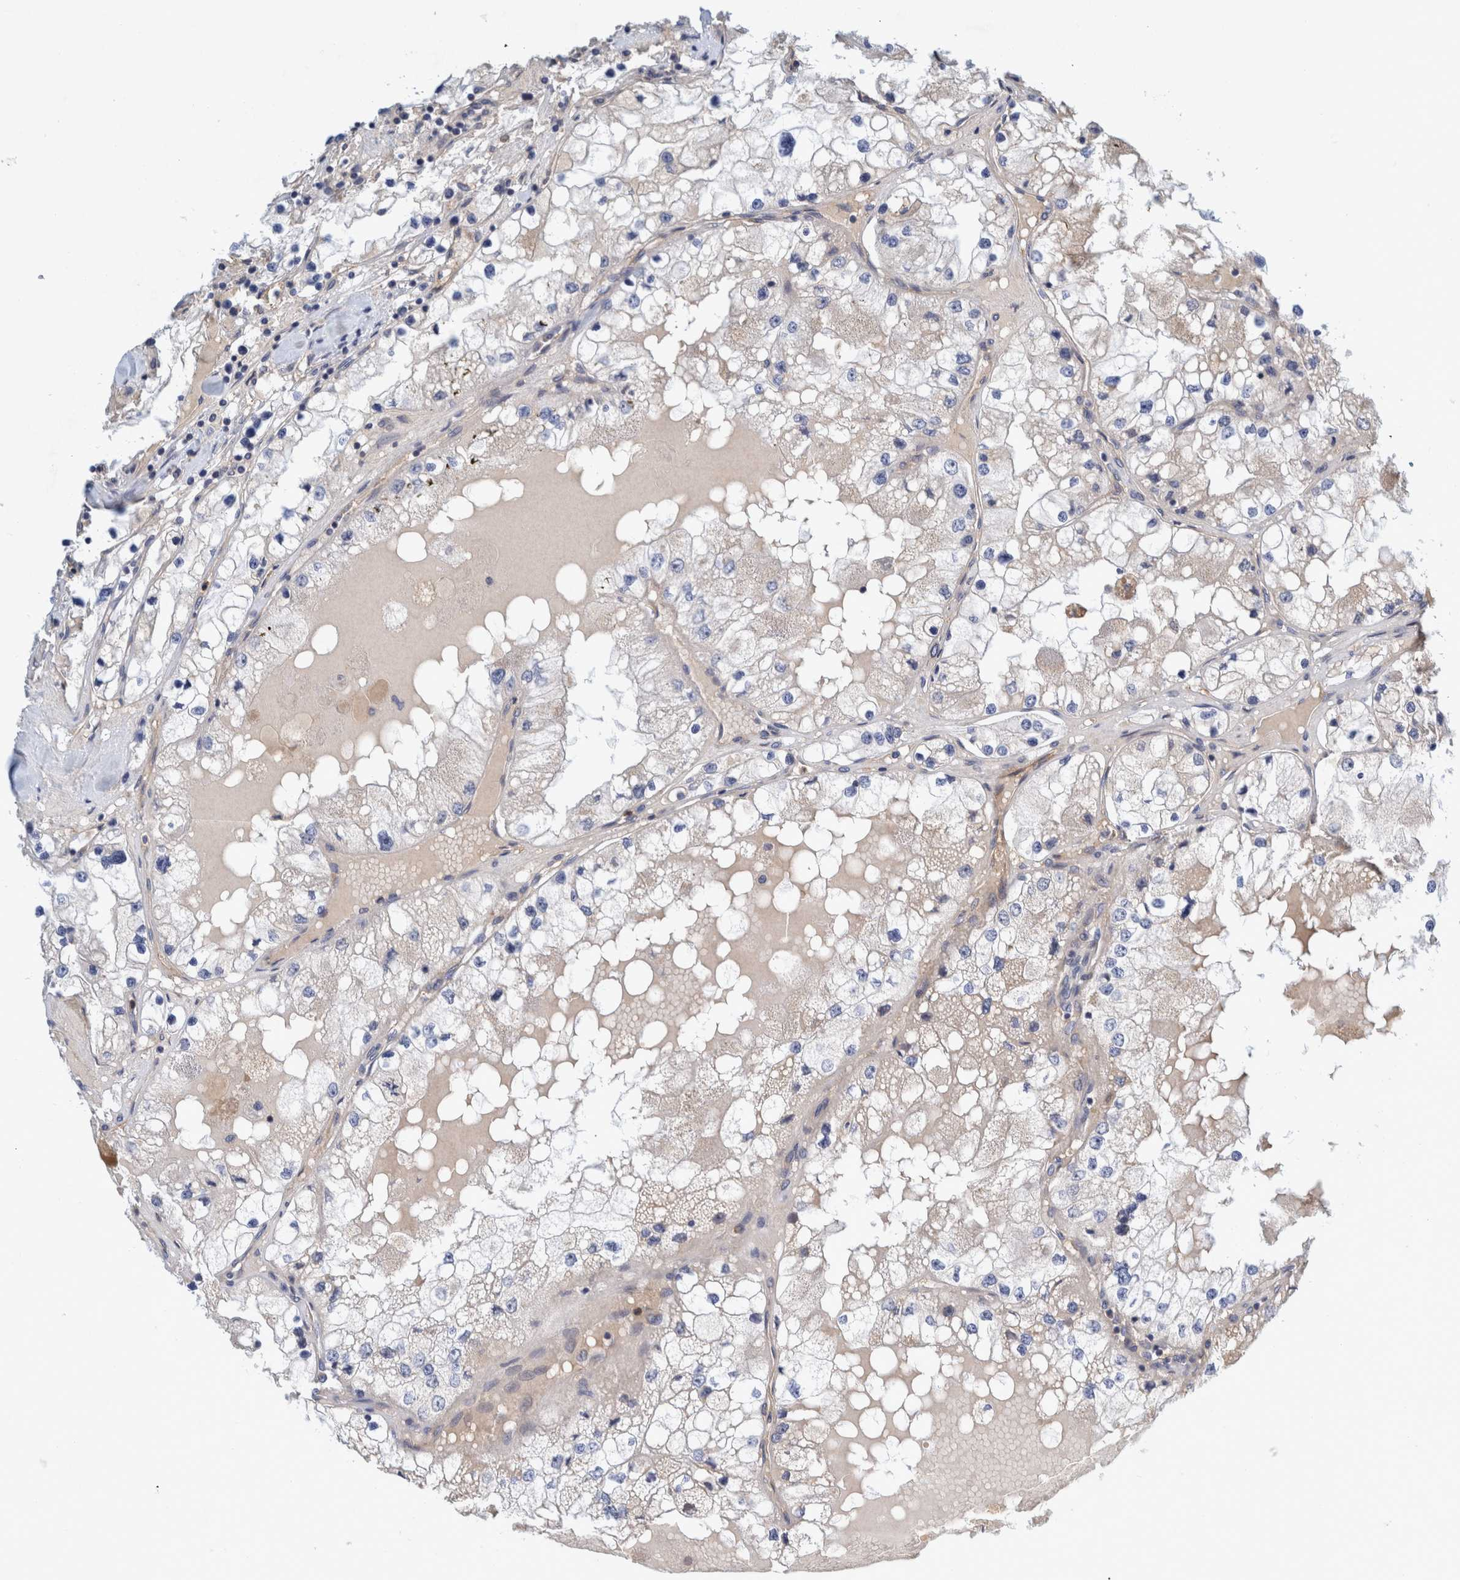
{"staining": {"intensity": "negative", "quantity": "none", "location": "none"}, "tissue": "renal cancer", "cell_type": "Tumor cells", "image_type": "cancer", "snomed": [{"axis": "morphology", "description": "Adenocarcinoma, NOS"}, {"axis": "topography", "description": "Kidney"}], "caption": "This is a image of immunohistochemistry staining of renal cancer (adenocarcinoma), which shows no positivity in tumor cells.", "gene": "ZNF324B", "patient": {"sex": "male", "age": 68}}